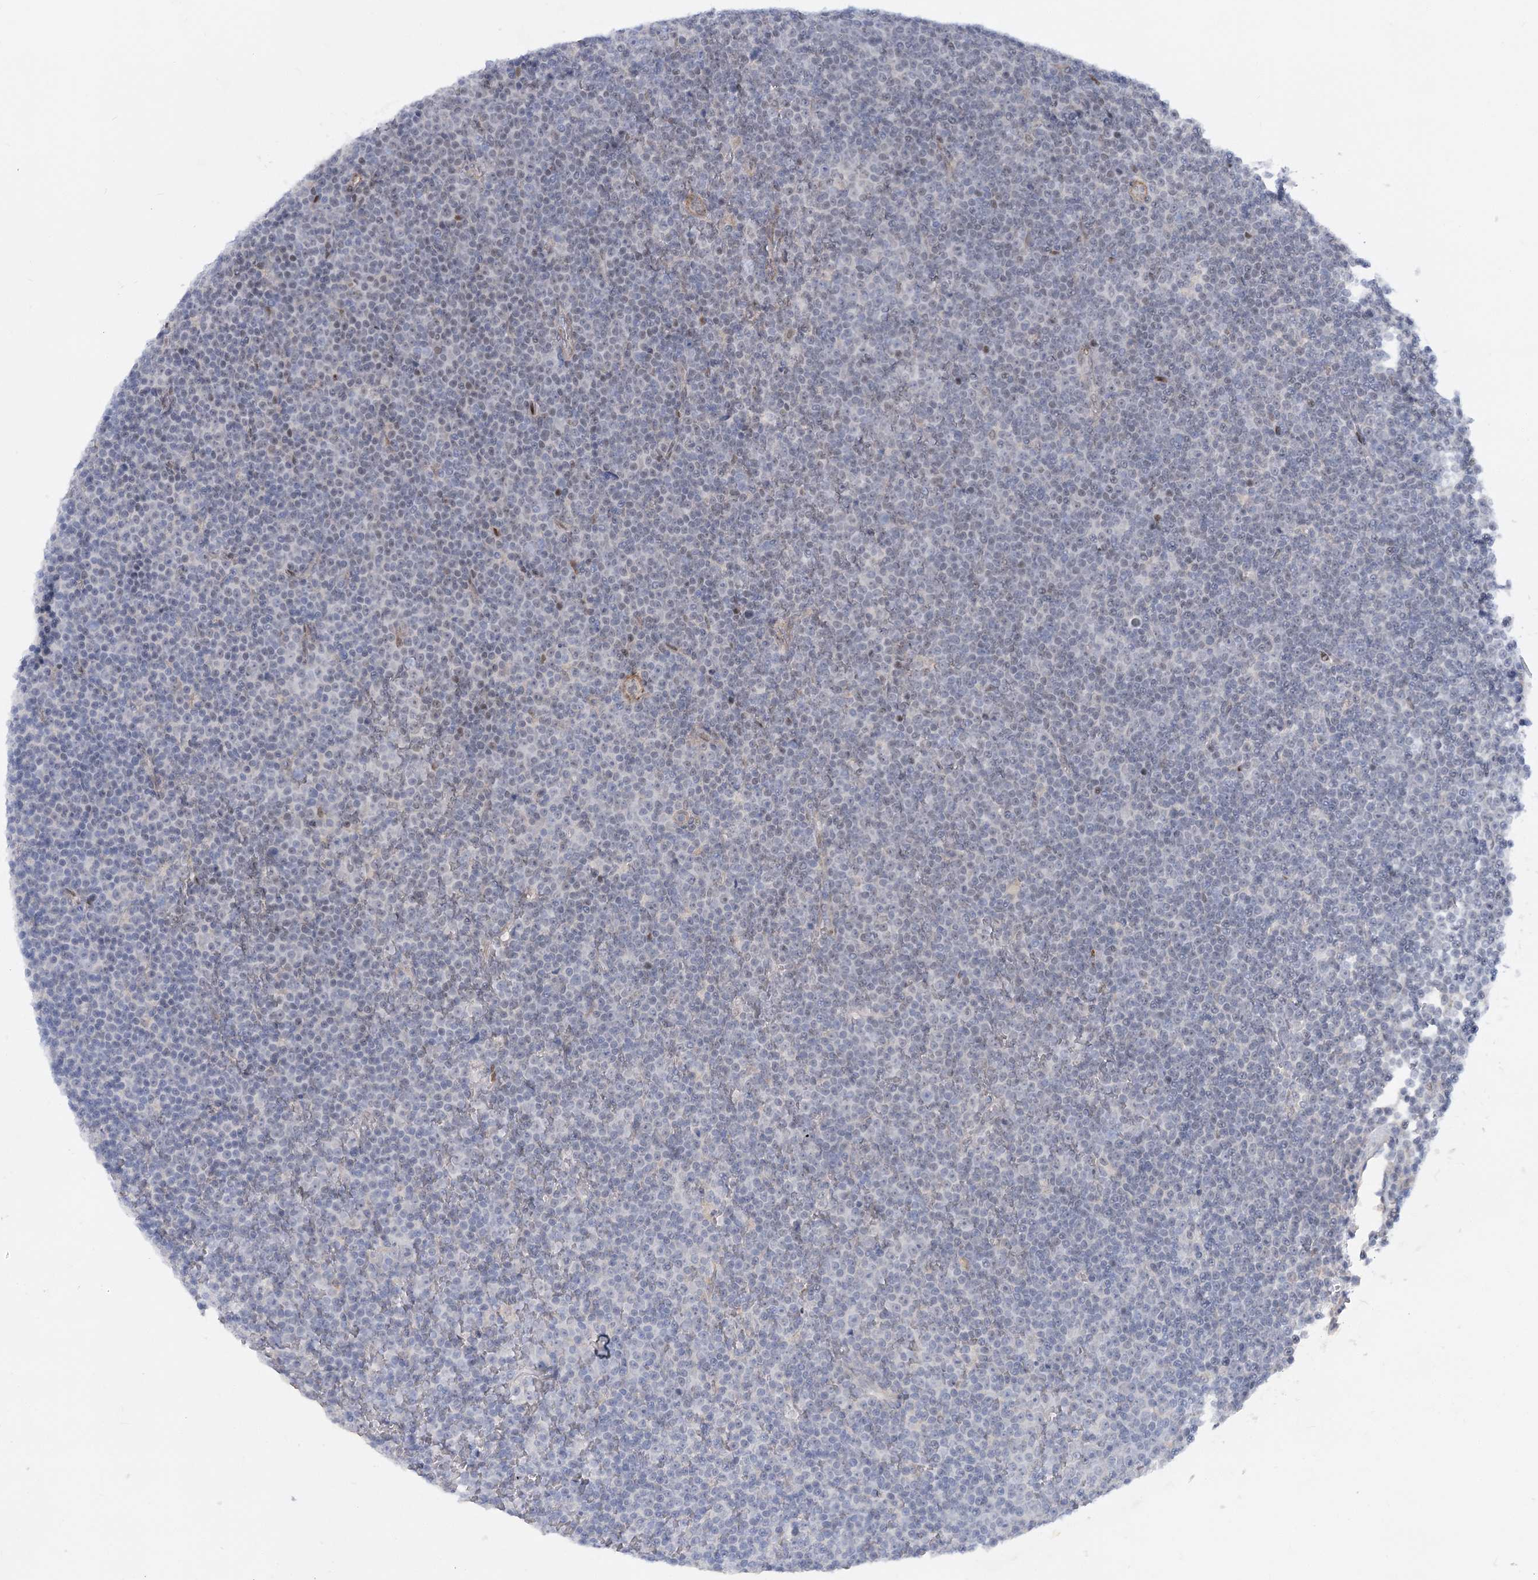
{"staining": {"intensity": "negative", "quantity": "none", "location": "none"}, "tissue": "lymphoma", "cell_type": "Tumor cells", "image_type": "cancer", "snomed": [{"axis": "morphology", "description": "Malignant lymphoma, non-Hodgkin's type, Low grade"}, {"axis": "topography", "description": "Lymph node"}], "caption": "Lymphoma stained for a protein using immunohistochemistry exhibits no staining tumor cells.", "gene": "ARSI", "patient": {"sex": "female", "age": 67}}